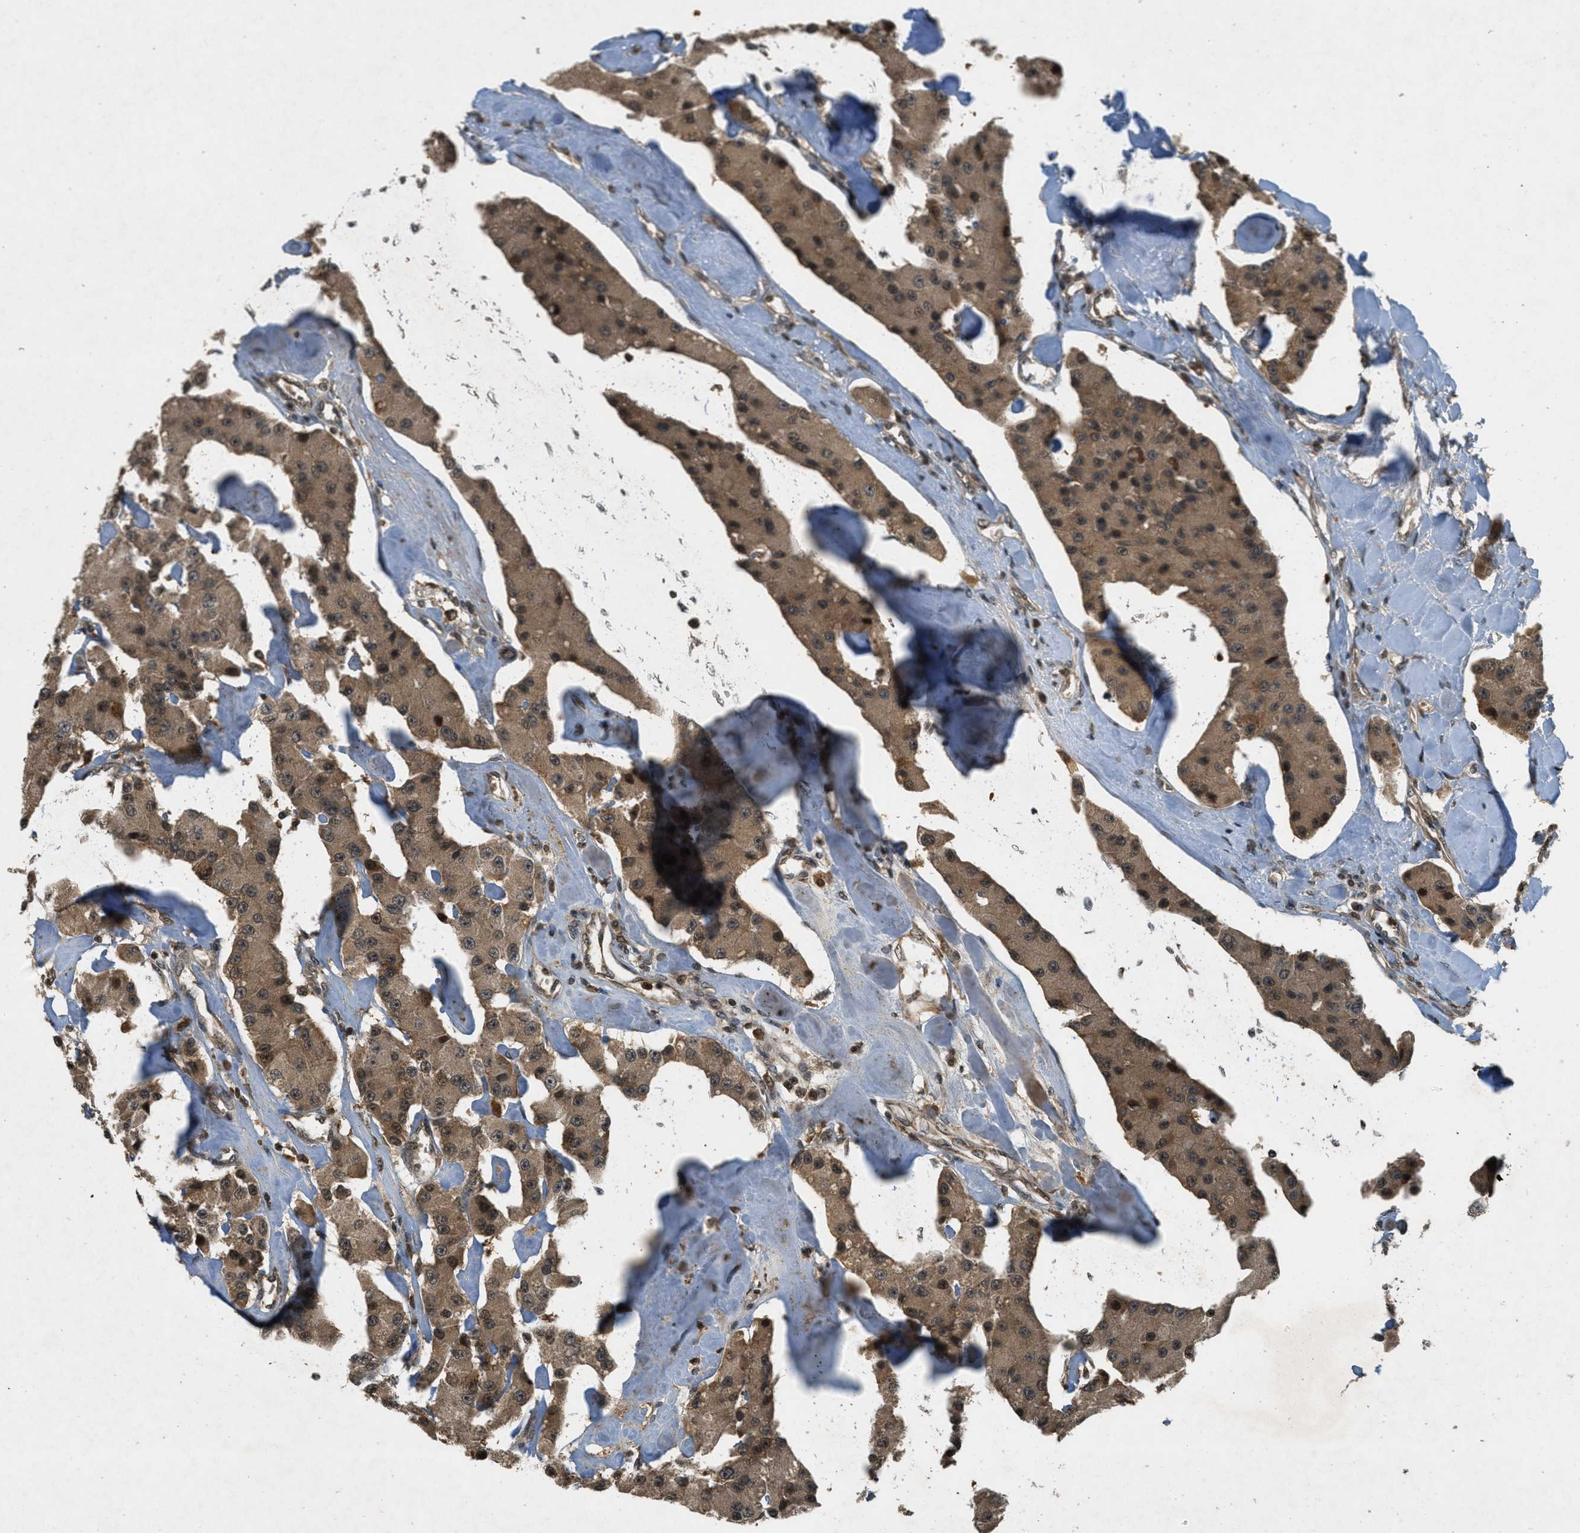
{"staining": {"intensity": "moderate", "quantity": ">75%", "location": "cytoplasmic/membranous"}, "tissue": "carcinoid", "cell_type": "Tumor cells", "image_type": "cancer", "snomed": [{"axis": "morphology", "description": "Carcinoid, malignant, NOS"}, {"axis": "topography", "description": "Pancreas"}], "caption": "Tumor cells reveal medium levels of moderate cytoplasmic/membranous positivity in approximately >75% of cells in human carcinoid (malignant). (DAB (3,3'-diaminobenzidine) IHC with brightfield microscopy, high magnification).", "gene": "ATG7", "patient": {"sex": "male", "age": 41}}